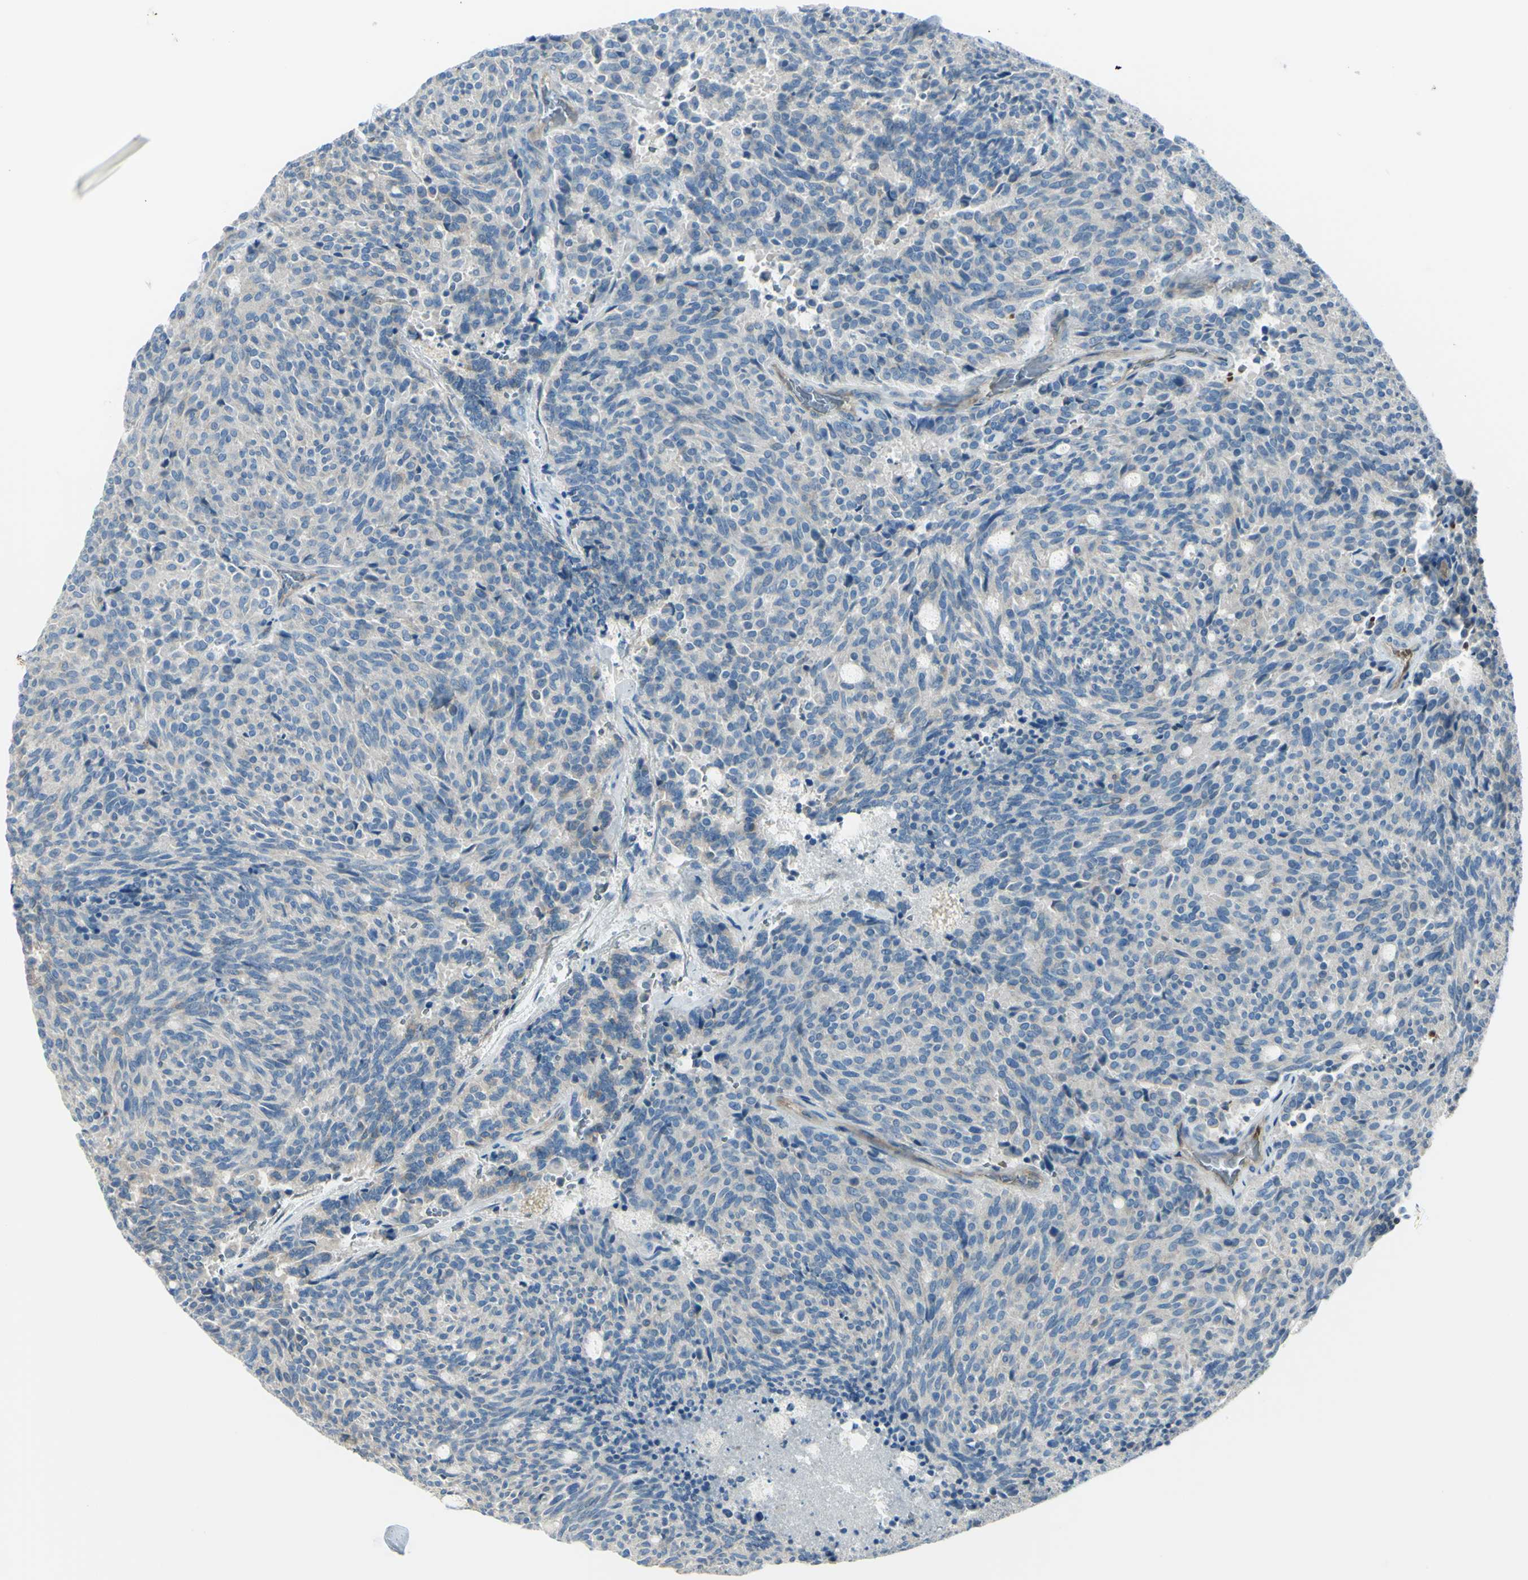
{"staining": {"intensity": "weak", "quantity": ">75%", "location": "cytoplasmic/membranous"}, "tissue": "carcinoid", "cell_type": "Tumor cells", "image_type": "cancer", "snomed": [{"axis": "morphology", "description": "Carcinoid, malignant, NOS"}, {"axis": "topography", "description": "Pancreas"}], "caption": "Immunohistochemical staining of human carcinoid (malignant) displays low levels of weak cytoplasmic/membranous expression in about >75% of tumor cells. (Brightfield microscopy of DAB IHC at high magnification).", "gene": "PCDHGA2", "patient": {"sex": "female", "age": 54}}